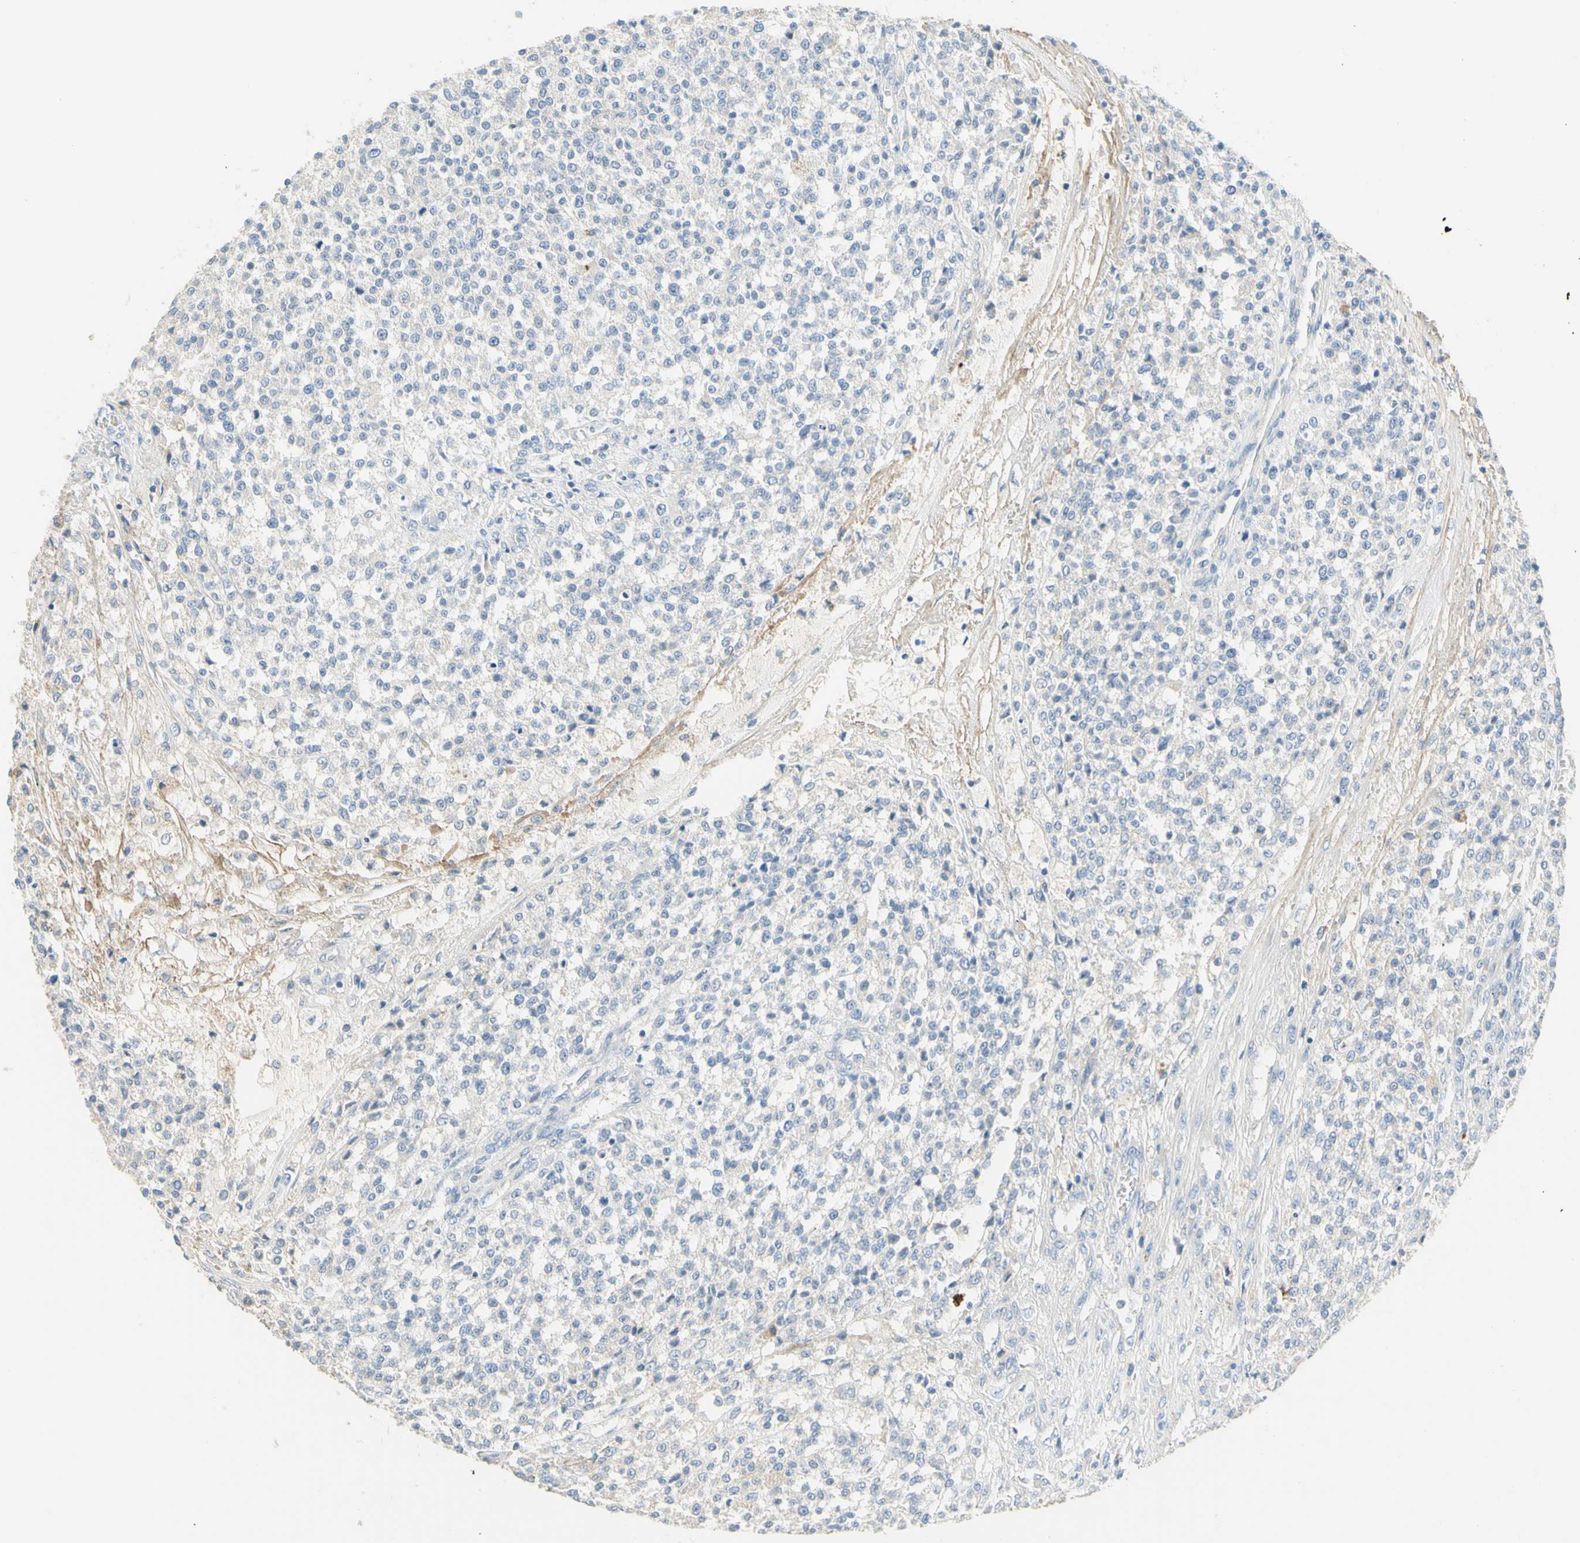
{"staining": {"intensity": "negative", "quantity": "none", "location": "none"}, "tissue": "testis cancer", "cell_type": "Tumor cells", "image_type": "cancer", "snomed": [{"axis": "morphology", "description": "Seminoma, NOS"}, {"axis": "topography", "description": "Testis"}], "caption": "Histopathology image shows no protein expression in tumor cells of testis cancer (seminoma) tissue.", "gene": "NECTIN4", "patient": {"sex": "male", "age": 59}}